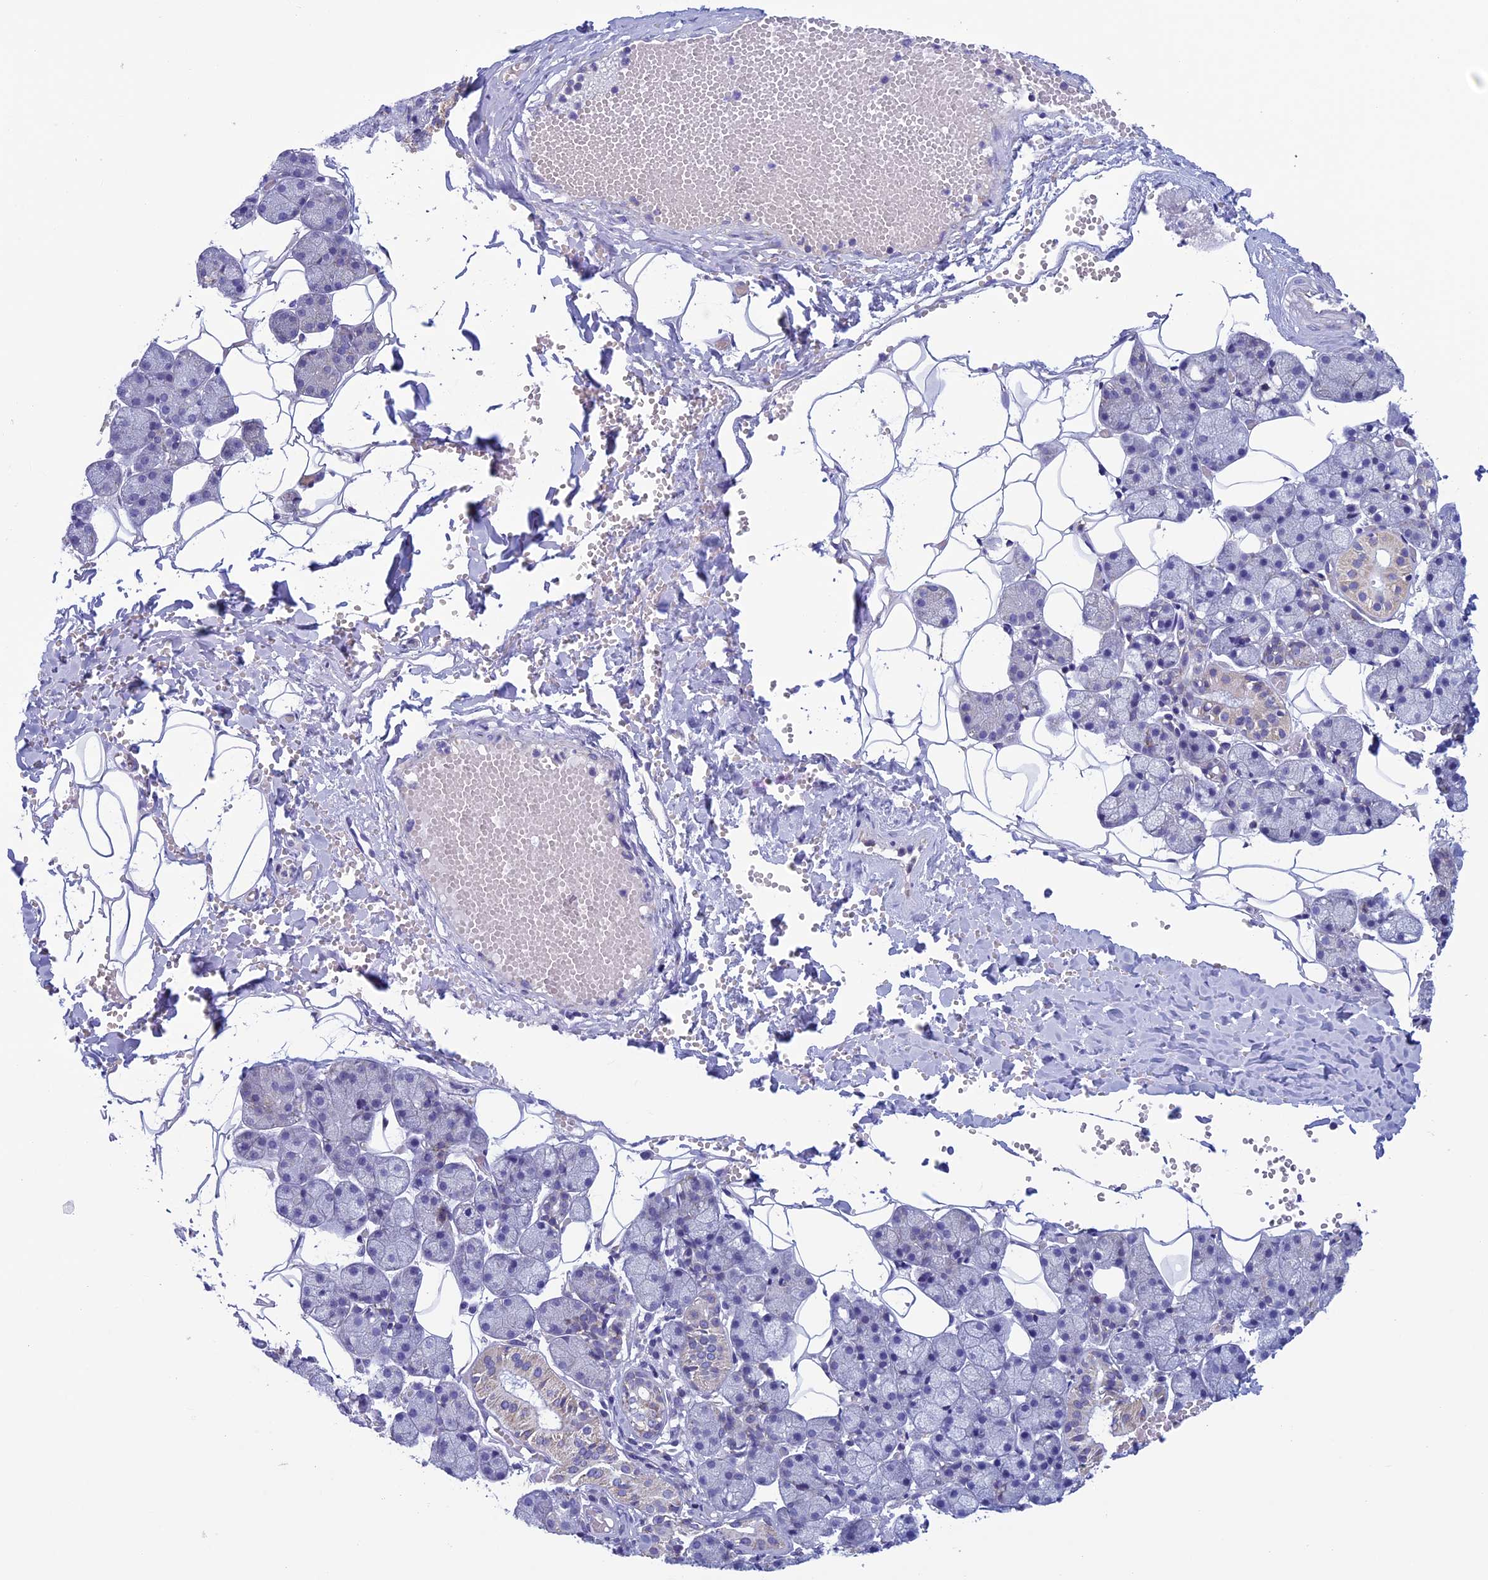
{"staining": {"intensity": "negative", "quantity": "none", "location": "none"}, "tissue": "salivary gland", "cell_type": "Glandular cells", "image_type": "normal", "snomed": [{"axis": "morphology", "description": "Normal tissue, NOS"}, {"axis": "topography", "description": "Salivary gland"}], "caption": "Glandular cells show no significant protein positivity in benign salivary gland. (IHC, brightfield microscopy, high magnification).", "gene": "MFSD12", "patient": {"sex": "female", "age": 33}}